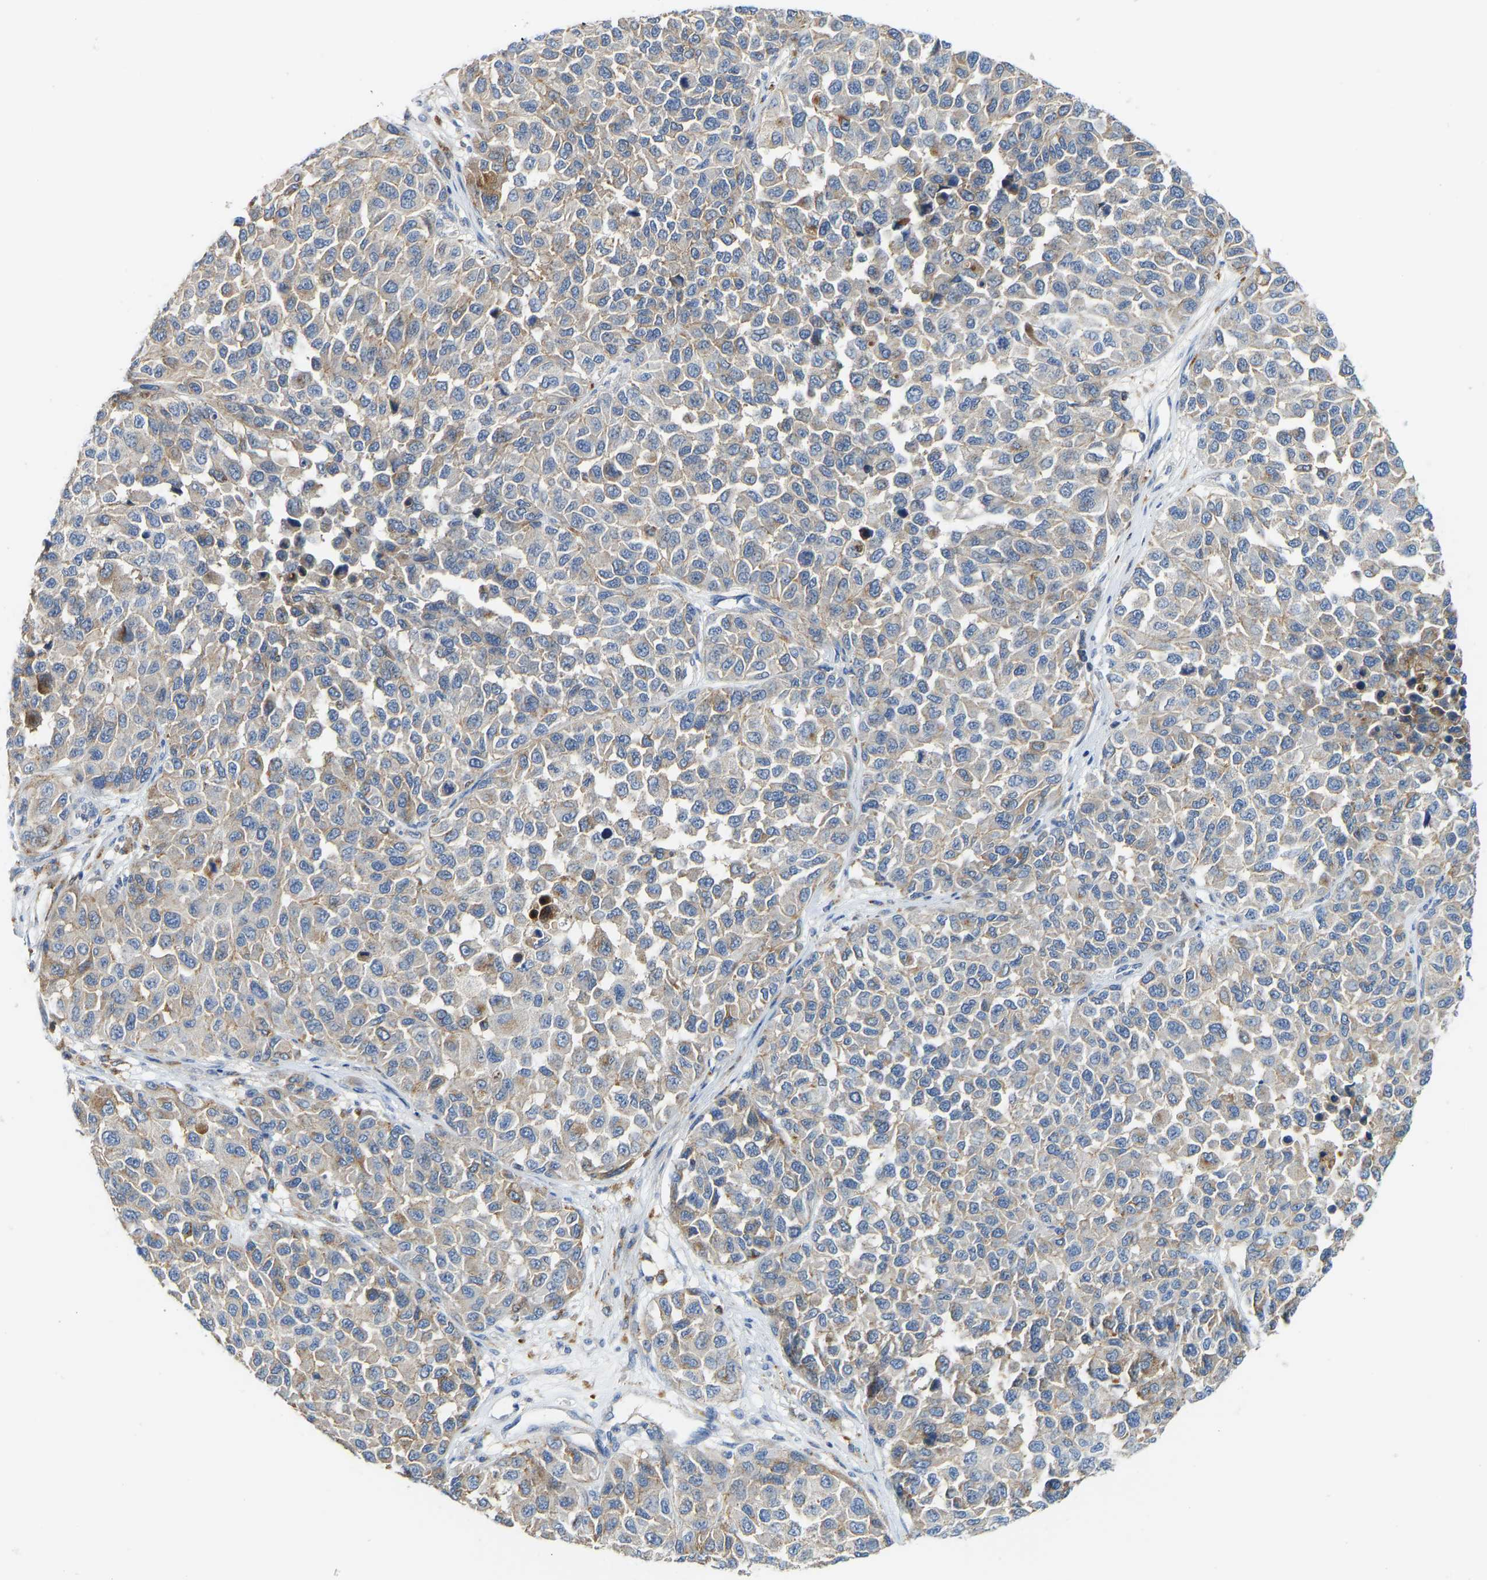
{"staining": {"intensity": "moderate", "quantity": "25%-75%", "location": "cytoplasmic/membranous"}, "tissue": "melanoma", "cell_type": "Tumor cells", "image_type": "cancer", "snomed": [{"axis": "morphology", "description": "Malignant melanoma, NOS"}, {"axis": "topography", "description": "Skin"}], "caption": "Tumor cells reveal moderate cytoplasmic/membranous positivity in about 25%-75% of cells in melanoma.", "gene": "ATP6V1E1", "patient": {"sex": "male", "age": 62}}